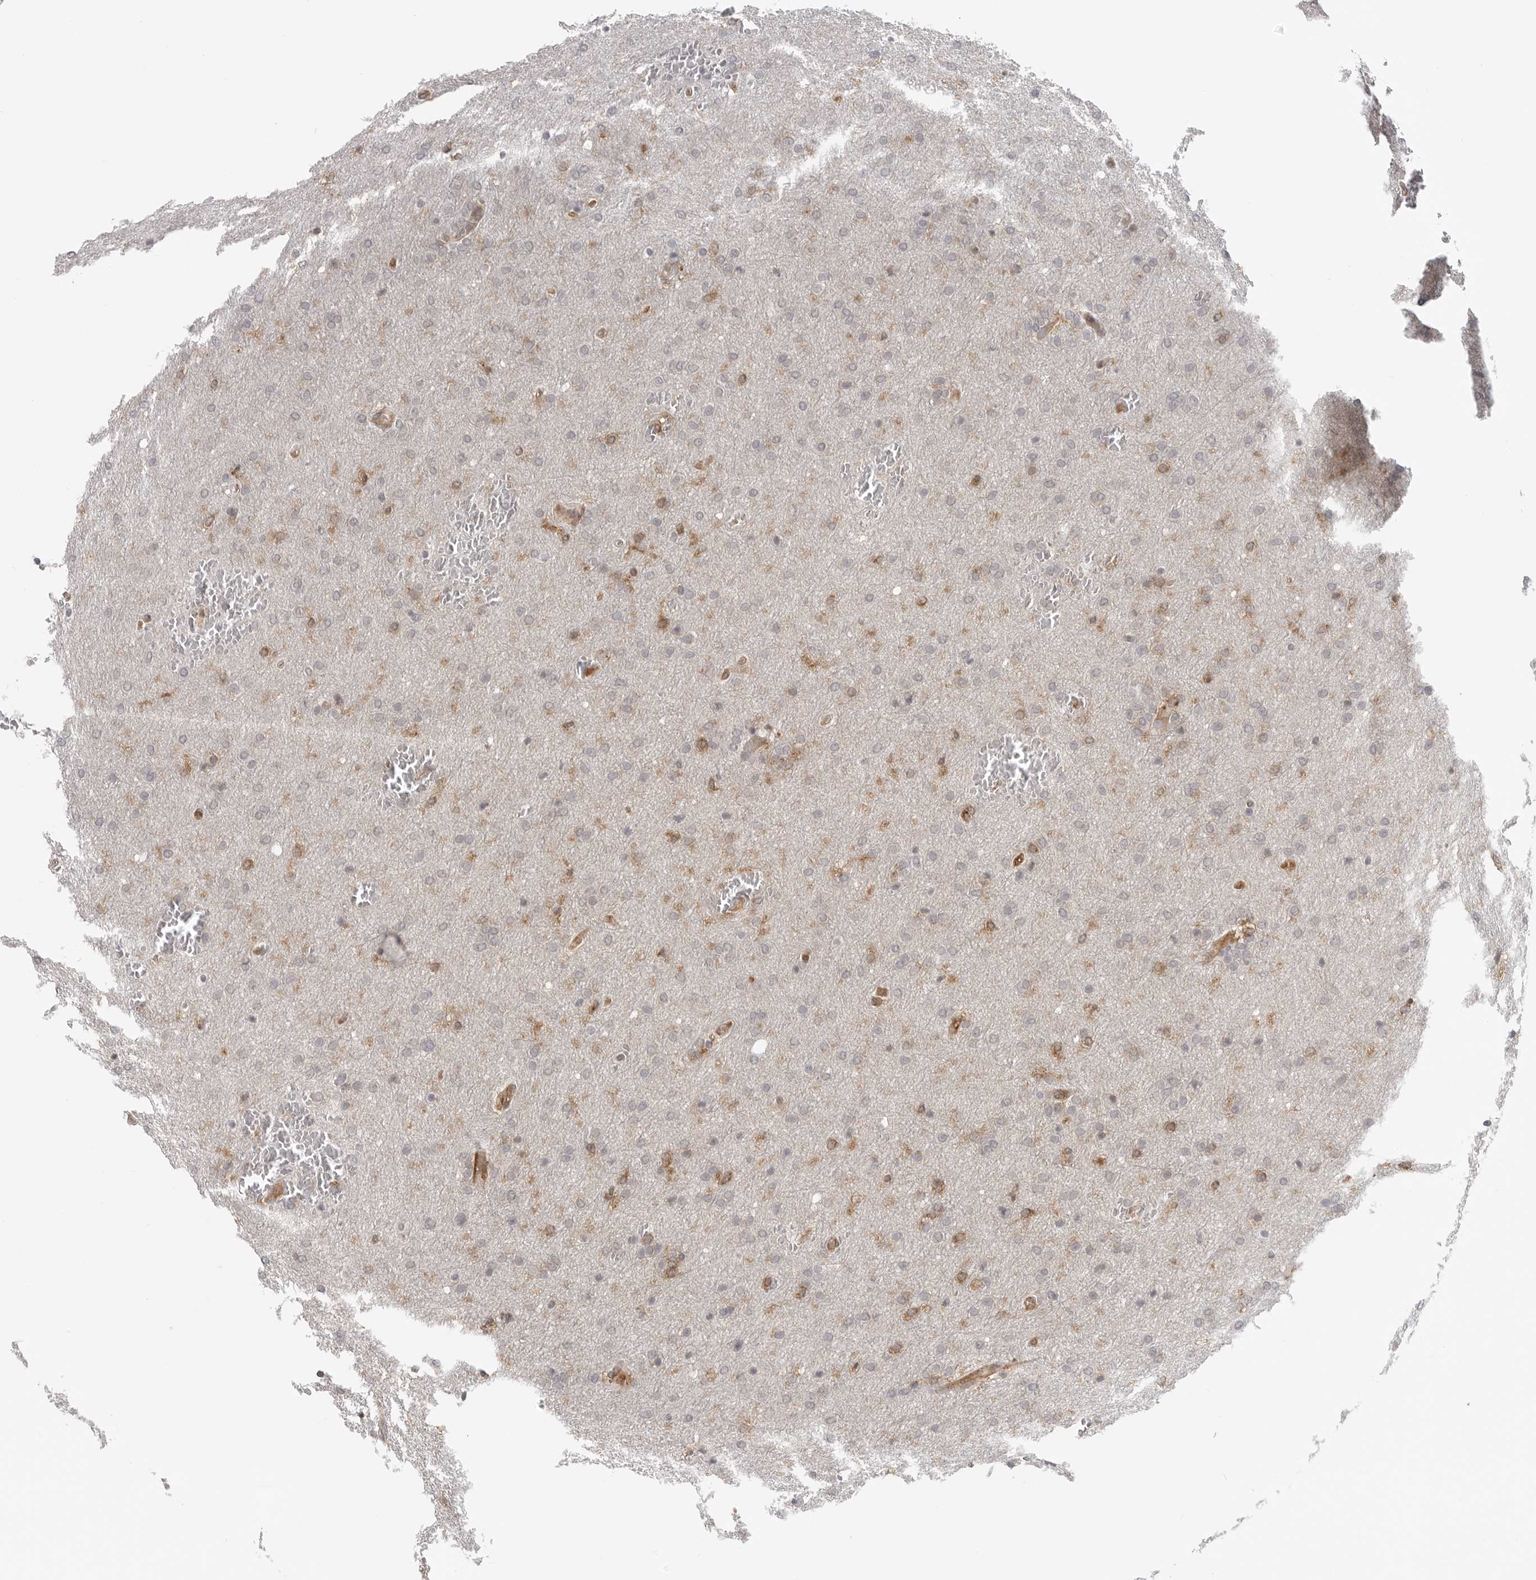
{"staining": {"intensity": "negative", "quantity": "none", "location": "none"}, "tissue": "glioma", "cell_type": "Tumor cells", "image_type": "cancer", "snomed": [{"axis": "morphology", "description": "Glioma, malignant, Low grade"}, {"axis": "topography", "description": "Brain"}], "caption": "DAB immunohistochemical staining of human malignant glioma (low-grade) reveals no significant positivity in tumor cells.", "gene": "IFNGR1", "patient": {"sex": "female", "age": 37}}